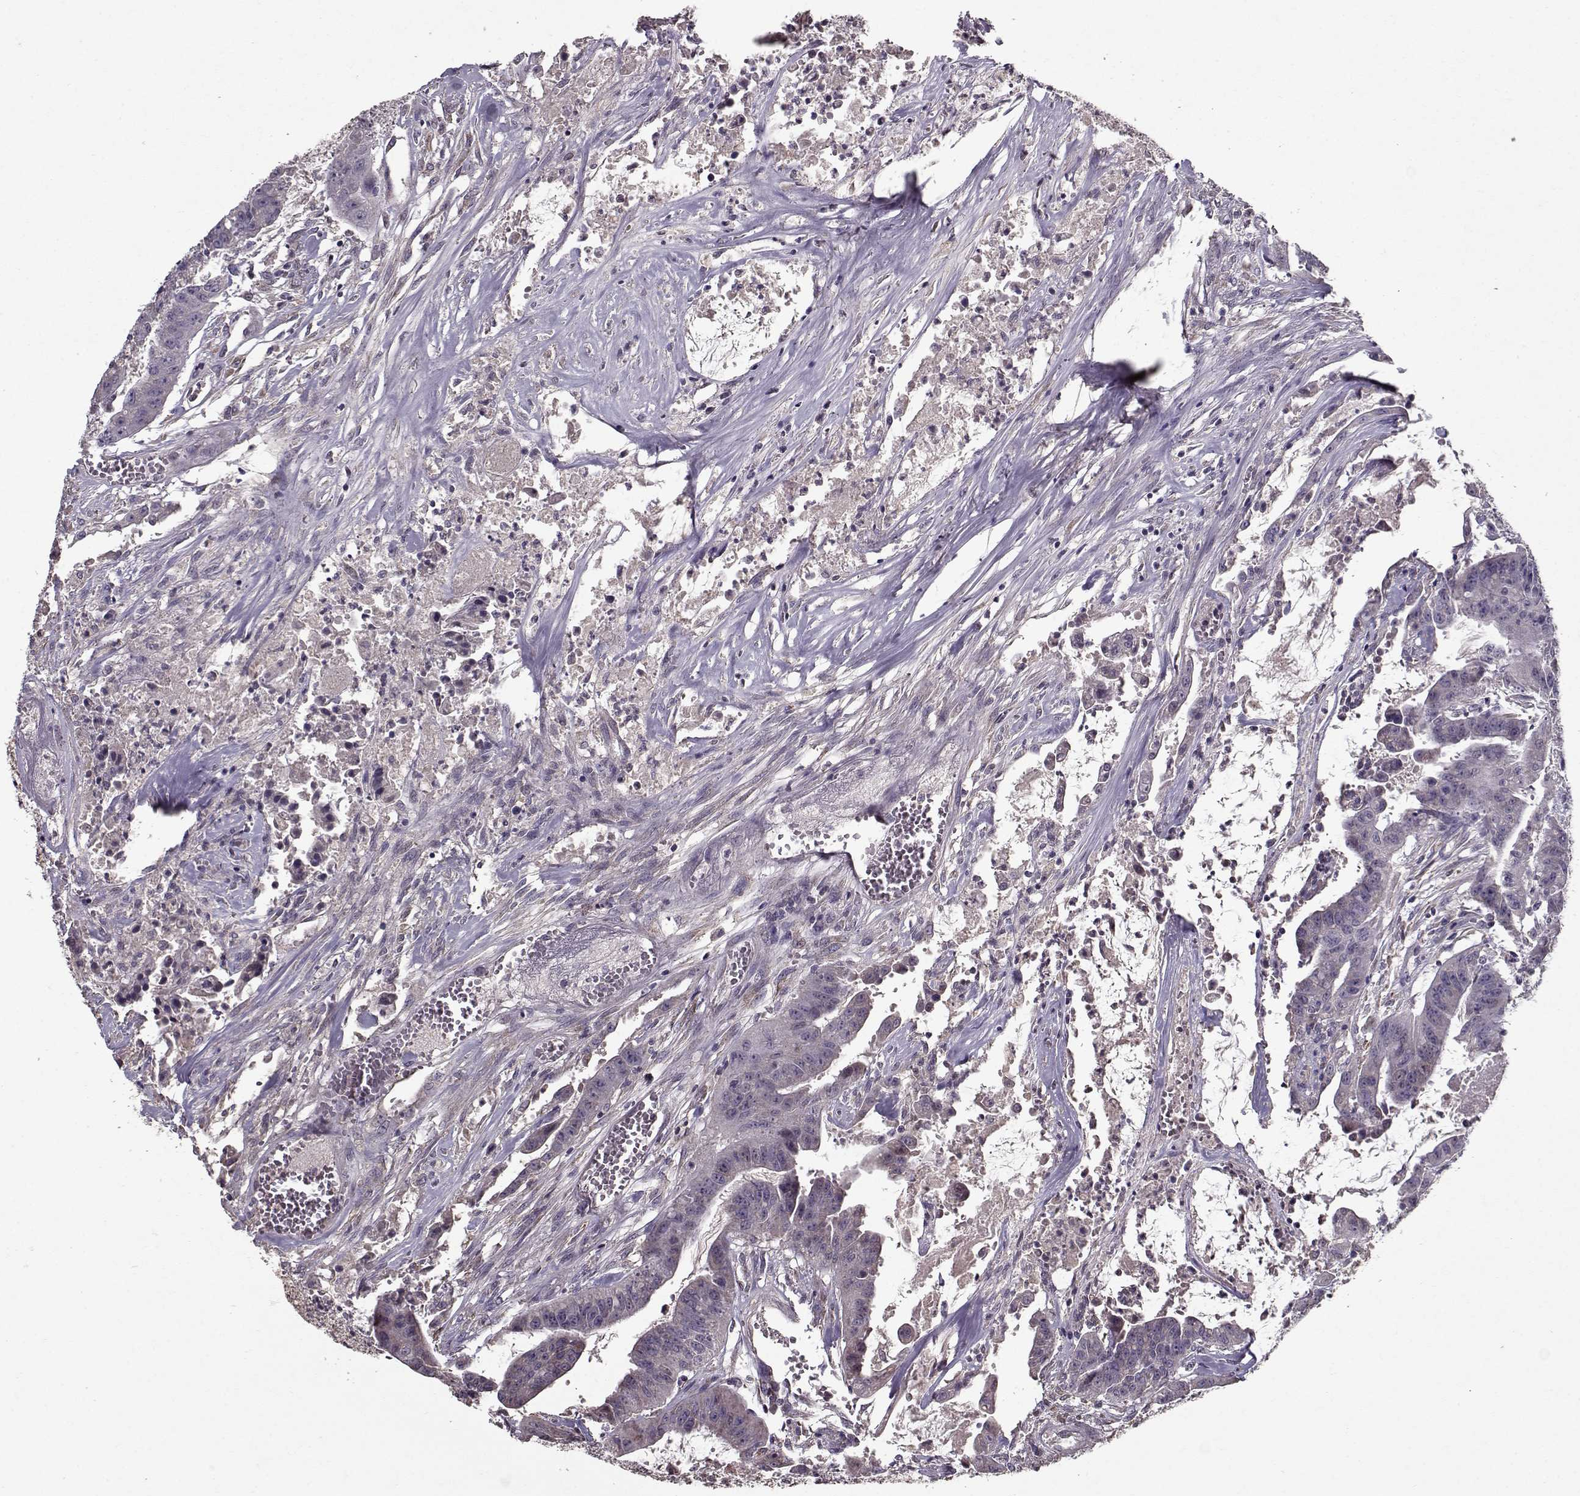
{"staining": {"intensity": "negative", "quantity": "none", "location": "none"}, "tissue": "colorectal cancer", "cell_type": "Tumor cells", "image_type": "cancer", "snomed": [{"axis": "morphology", "description": "Adenocarcinoma, NOS"}, {"axis": "topography", "description": "Colon"}], "caption": "Photomicrograph shows no protein expression in tumor cells of colorectal cancer (adenocarcinoma) tissue.", "gene": "LAMA2", "patient": {"sex": "male", "age": 33}}